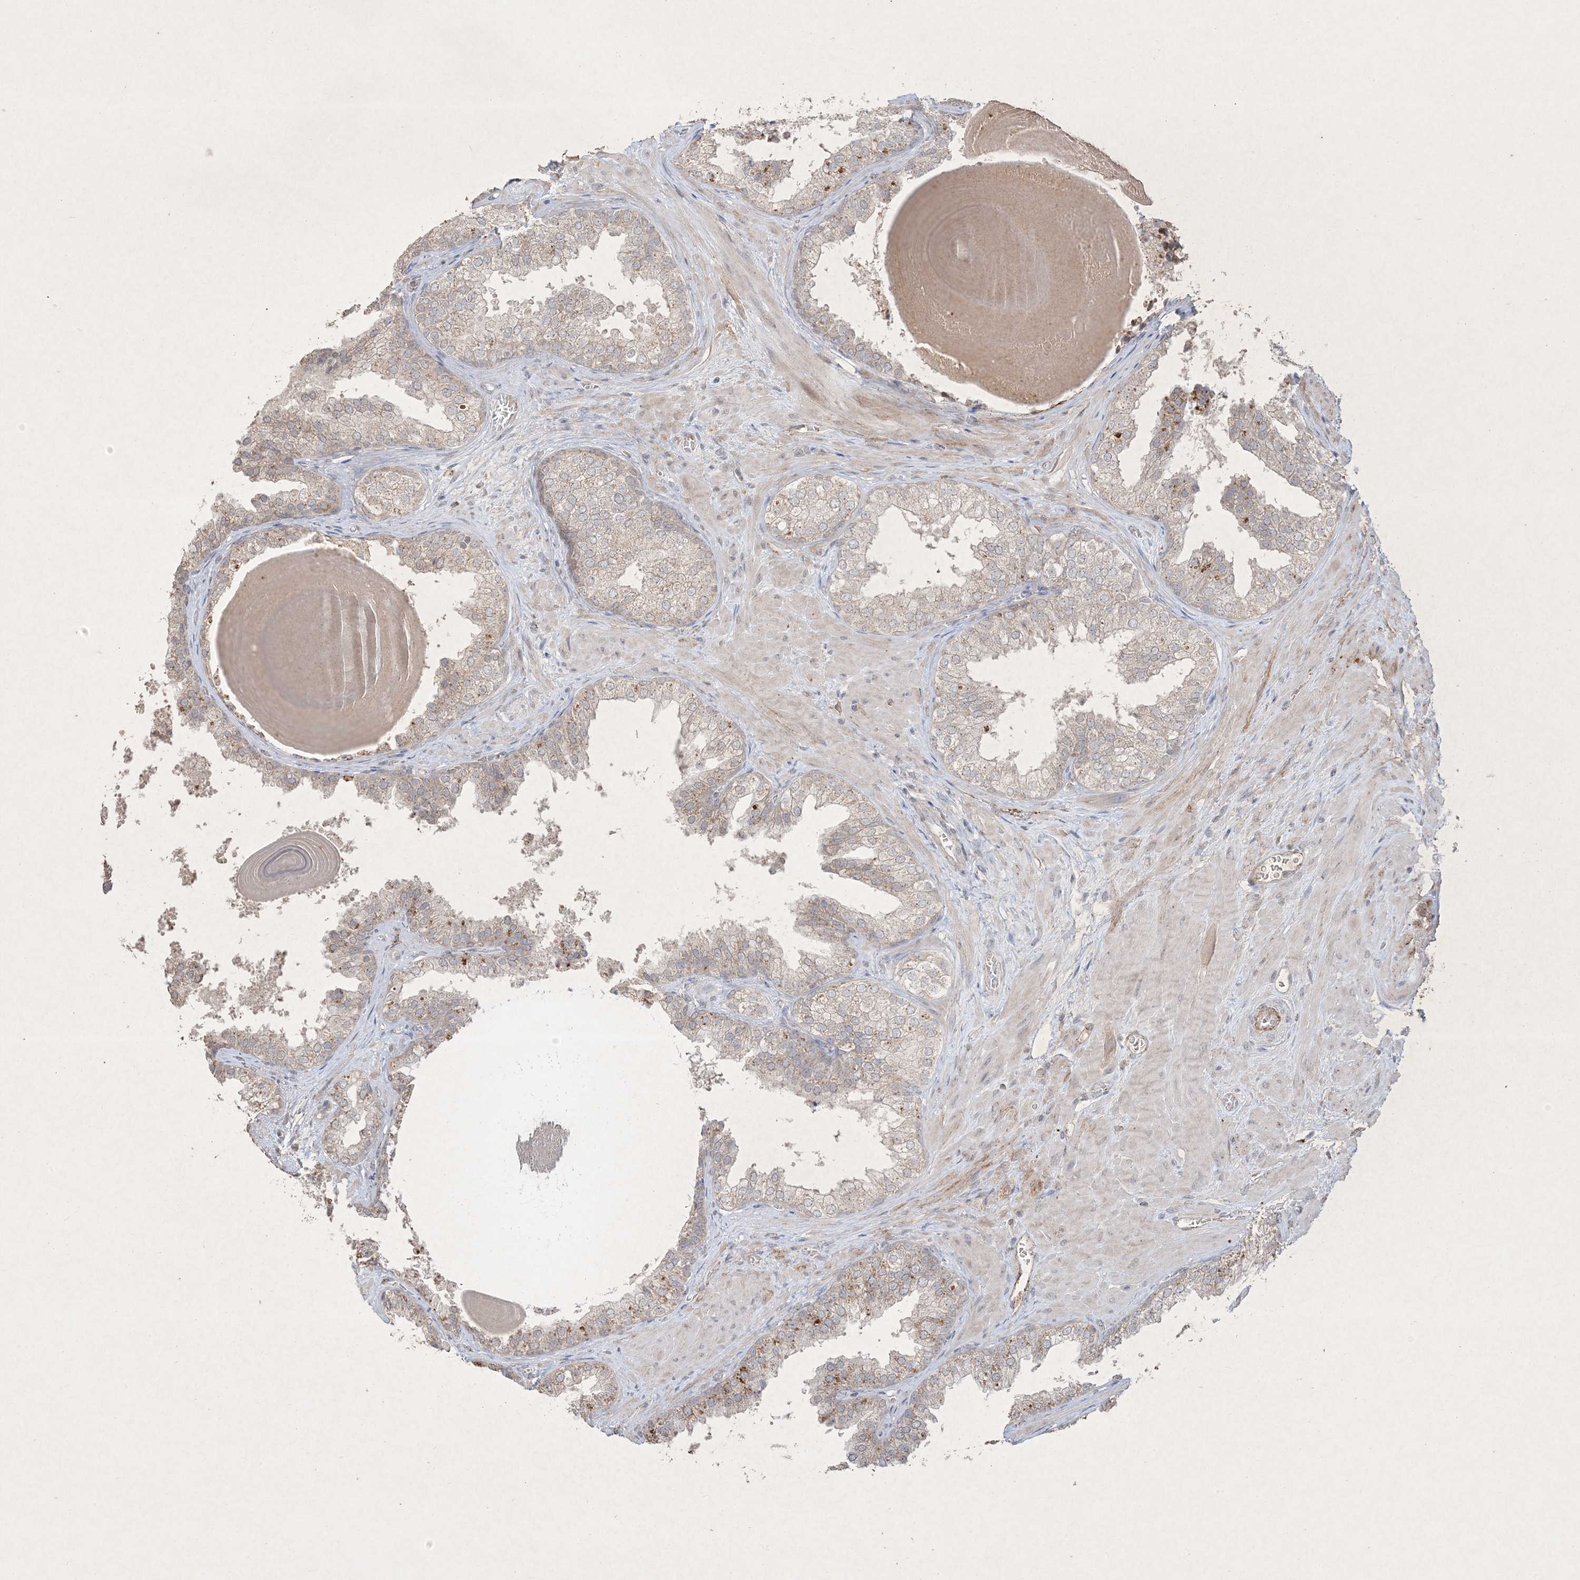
{"staining": {"intensity": "weak", "quantity": "<25%", "location": "cytoplasmic/membranous"}, "tissue": "prostate", "cell_type": "Glandular cells", "image_type": "normal", "snomed": [{"axis": "morphology", "description": "Normal tissue, NOS"}, {"axis": "topography", "description": "Prostate"}], "caption": "Immunohistochemistry histopathology image of unremarkable human prostate stained for a protein (brown), which demonstrates no expression in glandular cells.", "gene": "PRSS36", "patient": {"sex": "male", "age": 48}}